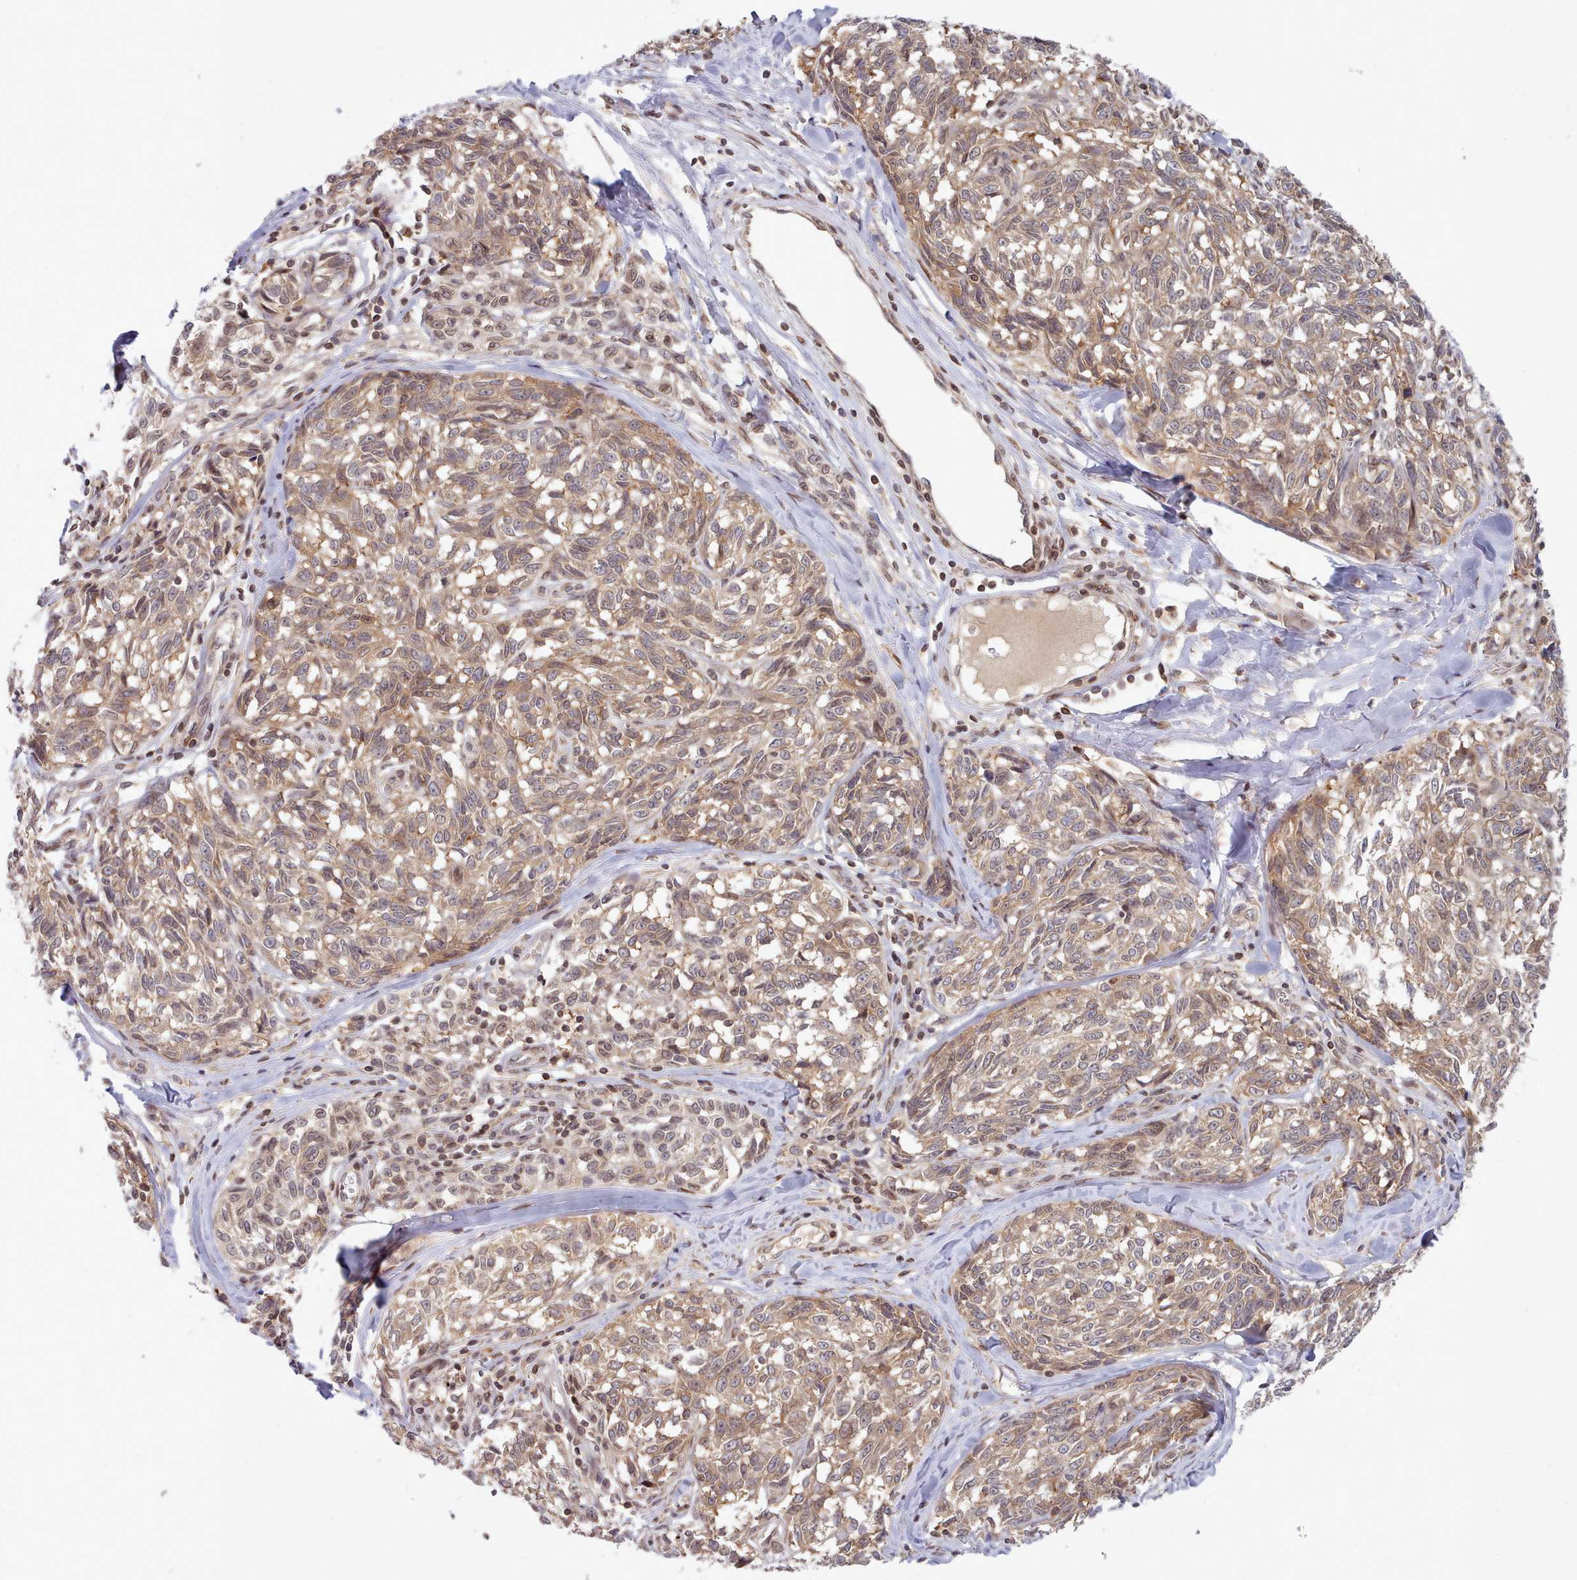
{"staining": {"intensity": "weak", "quantity": ">75%", "location": "cytoplasmic/membranous"}, "tissue": "melanoma", "cell_type": "Tumor cells", "image_type": "cancer", "snomed": [{"axis": "morphology", "description": "Normal tissue, NOS"}, {"axis": "morphology", "description": "Malignant melanoma, NOS"}, {"axis": "topography", "description": "Skin"}], "caption": "Tumor cells reveal low levels of weak cytoplasmic/membranous expression in approximately >75% of cells in human malignant melanoma. (DAB (3,3'-diaminobenzidine) IHC with brightfield microscopy, high magnification).", "gene": "UBE2G1", "patient": {"sex": "female", "age": 64}}